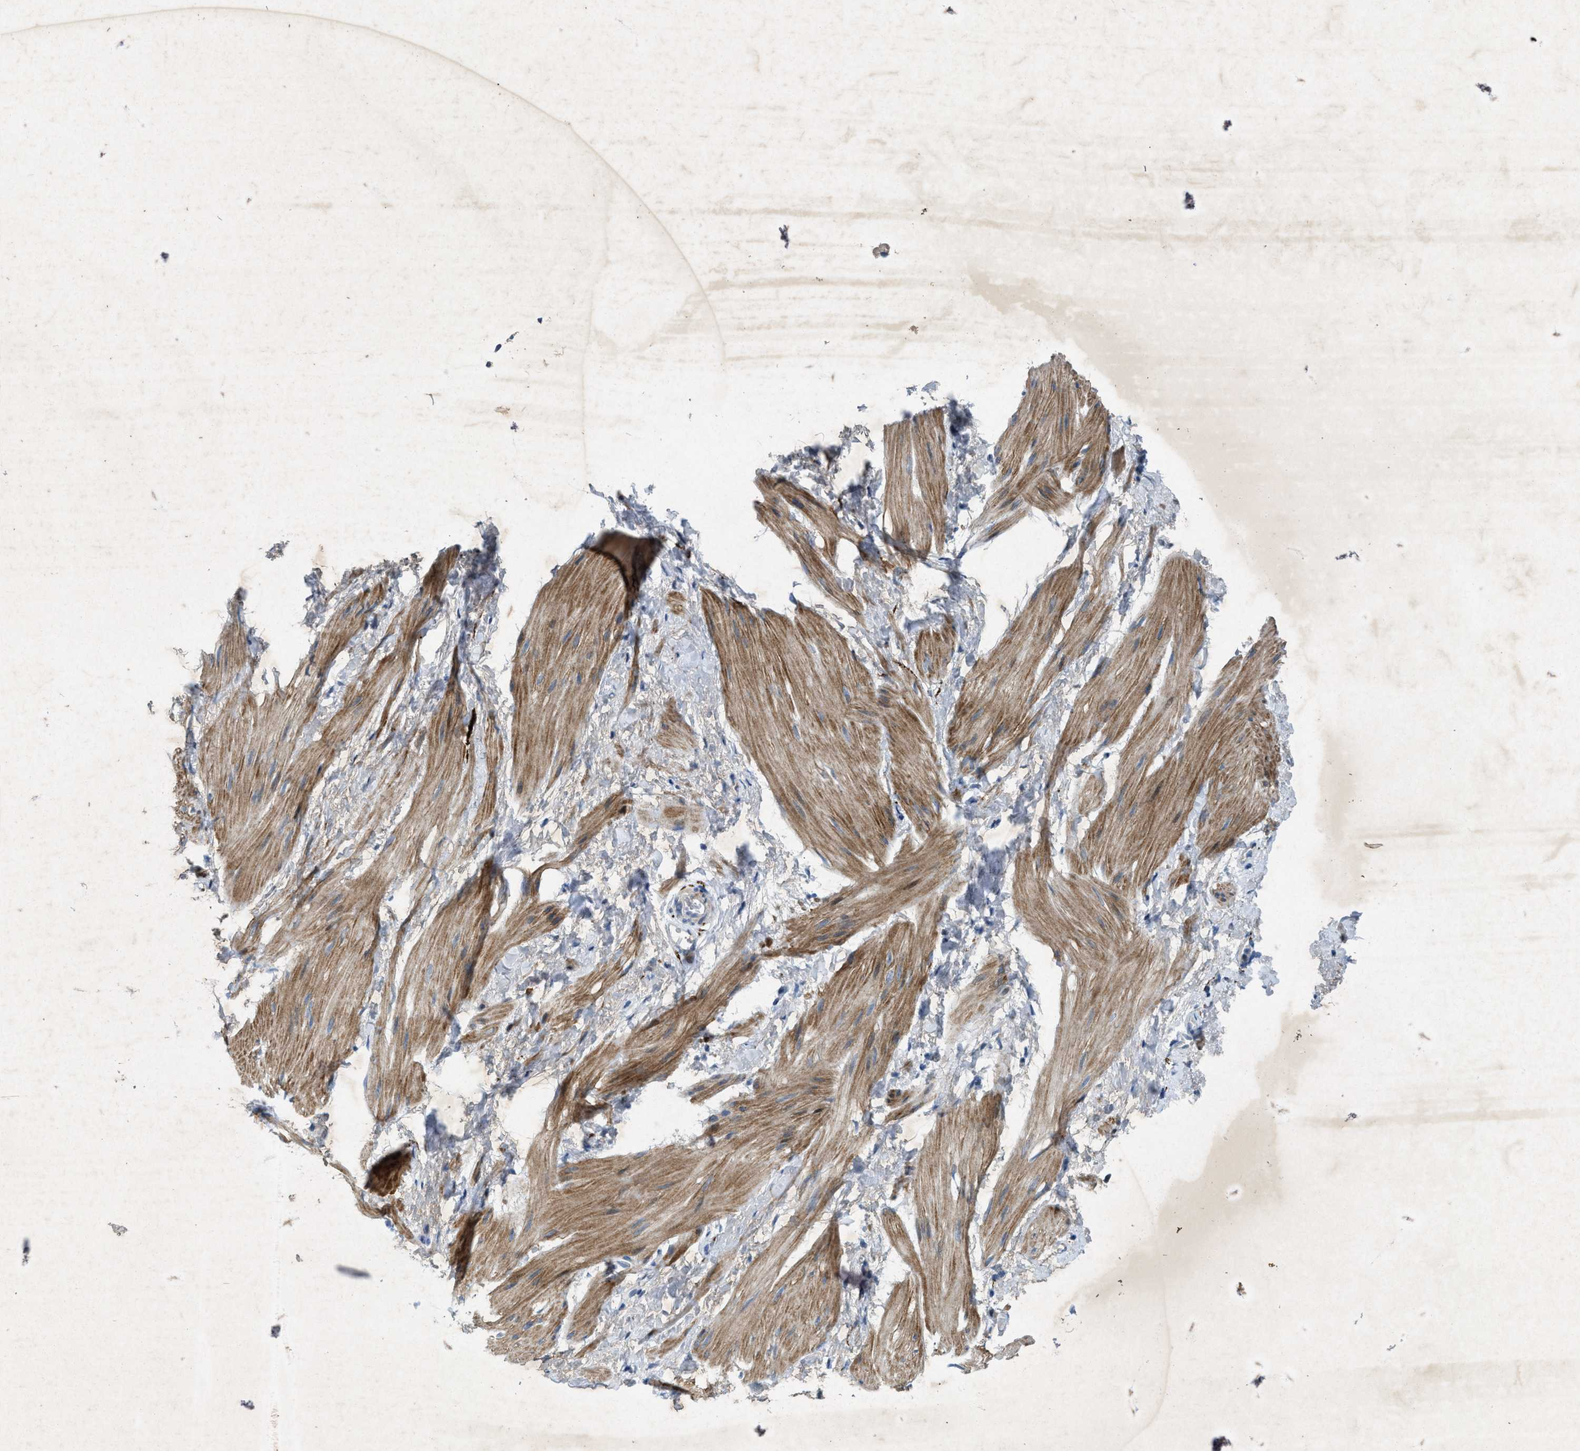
{"staining": {"intensity": "moderate", "quantity": "25%-75%", "location": "cytoplasmic/membranous"}, "tissue": "smooth muscle", "cell_type": "Smooth muscle cells", "image_type": "normal", "snomed": [{"axis": "morphology", "description": "Normal tissue, NOS"}, {"axis": "topography", "description": "Smooth muscle"}], "caption": "Immunohistochemical staining of normal smooth muscle shows 25%-75% levels of moderate cytoplasmic/membranous protein staining in approximately 25%-75% of smooth muscle cells. The protein is stained brown, and the nuclei are stained in blue (DAB IHC with brightfield microscopy, high magnification).", "gene": "URGCP", "patient": {"sex": "male", "age": 16}}